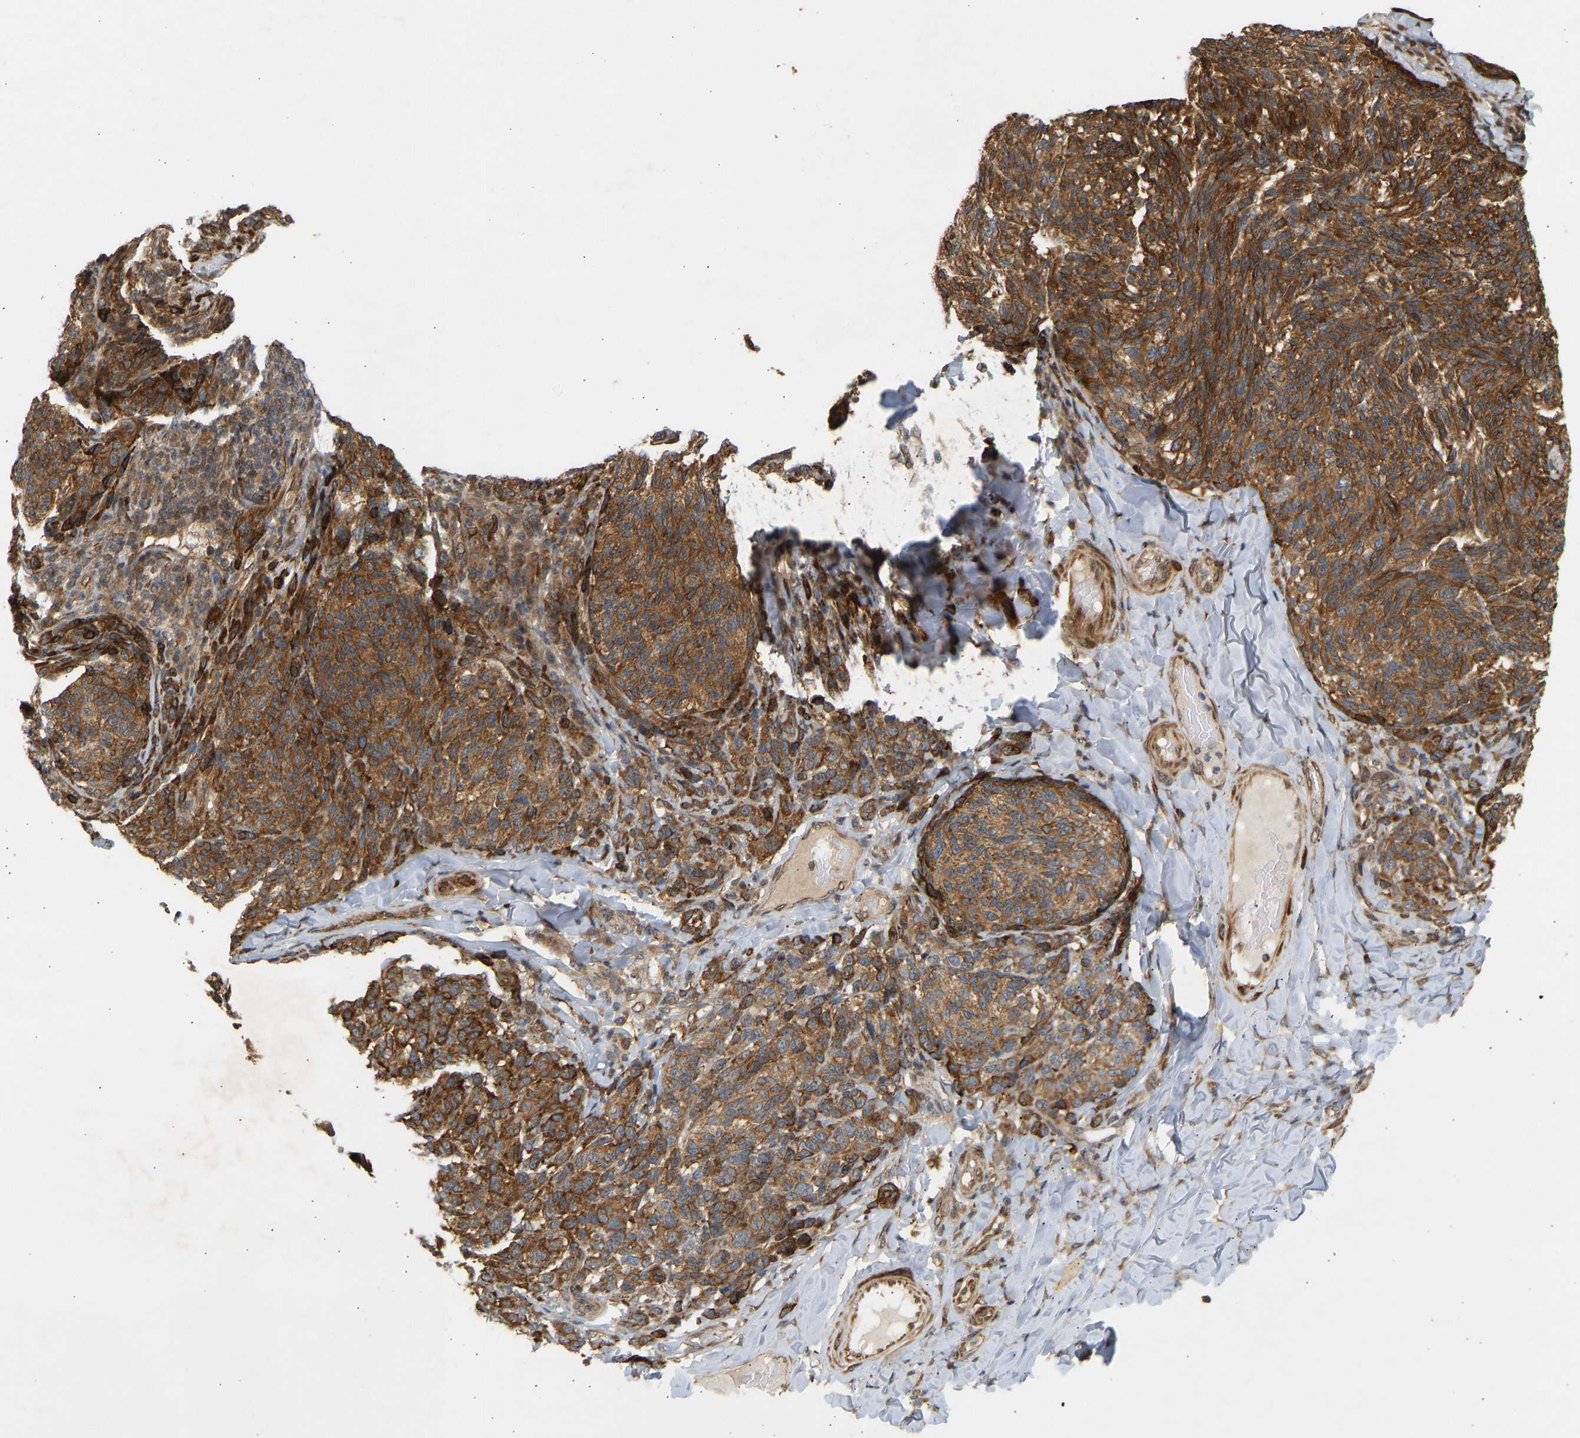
{"staining": {"intensity": "strong", "quantity": ">75%", "location": "cytoplasmic/membranous"}, "tissue": "melanoma", "cell_type": "Tumor cells", "image_type": "cancer", "snomed": [{"axis": "morphology", "description": "Malignant melanoma, NOS"}, {"axis": "topography", "description": "Skin"}], "caption": "High-power microscopy captured an IHC image of melanoma, revealing strong cytoplasmic/membranous staining in approximately >75% of tumor cells.", "gene": "BAG1", "patient": {"sex": "female", "age": 73}}